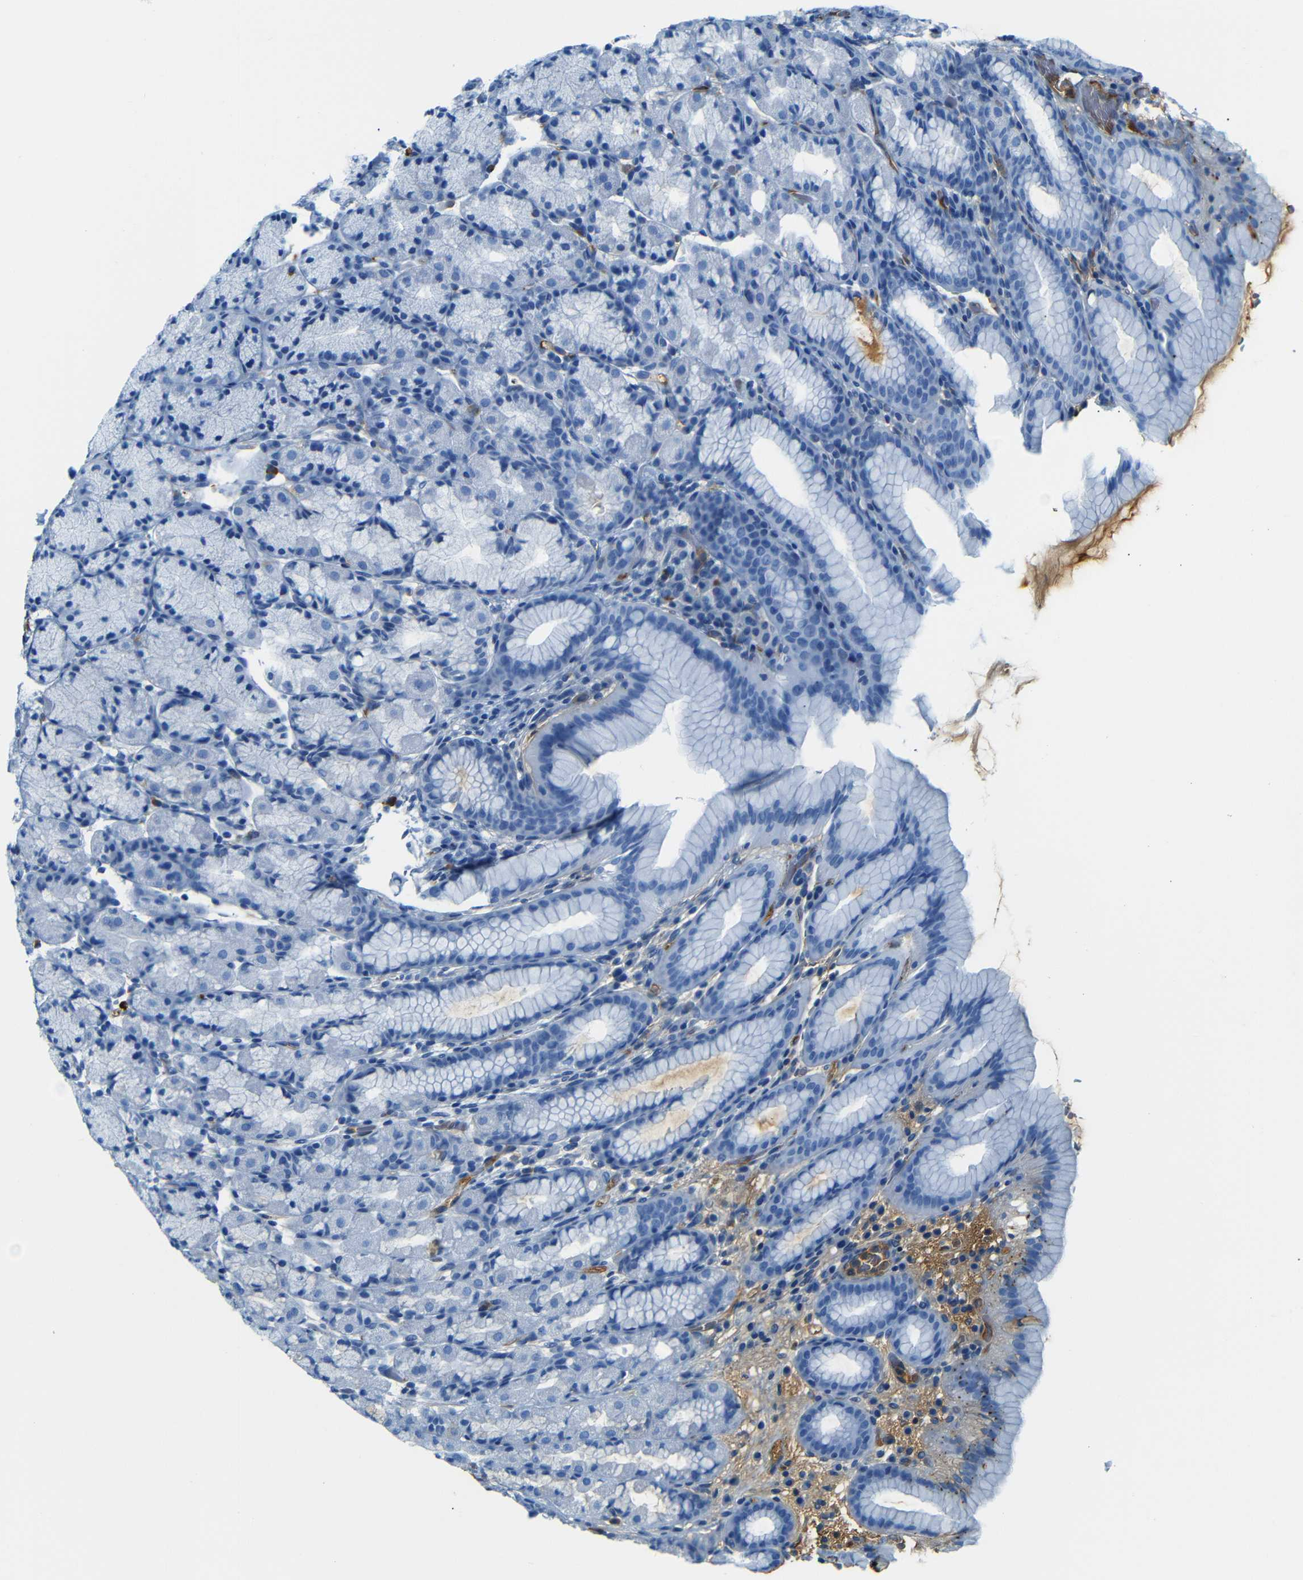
{"staining": {"intensity": "weak", "quantity": "<25%", "location": "cytoplasmic/membranous"}, "tissue": "stomach", "cell_type": "Glandular cells", "image_type": "normal", "snomed": [{"axis": "morphology", "description": "Normal tissue, NOS"}, {"axis": "topography", "description": "Stomach, upper"}], "caption": "The IHC photomicrograph has no significant expression in glandular cells of stomach. (DAB IHC, high magnification).", "gene": "SERPINA1", "patient": {"sex": "male", "age": 68}}